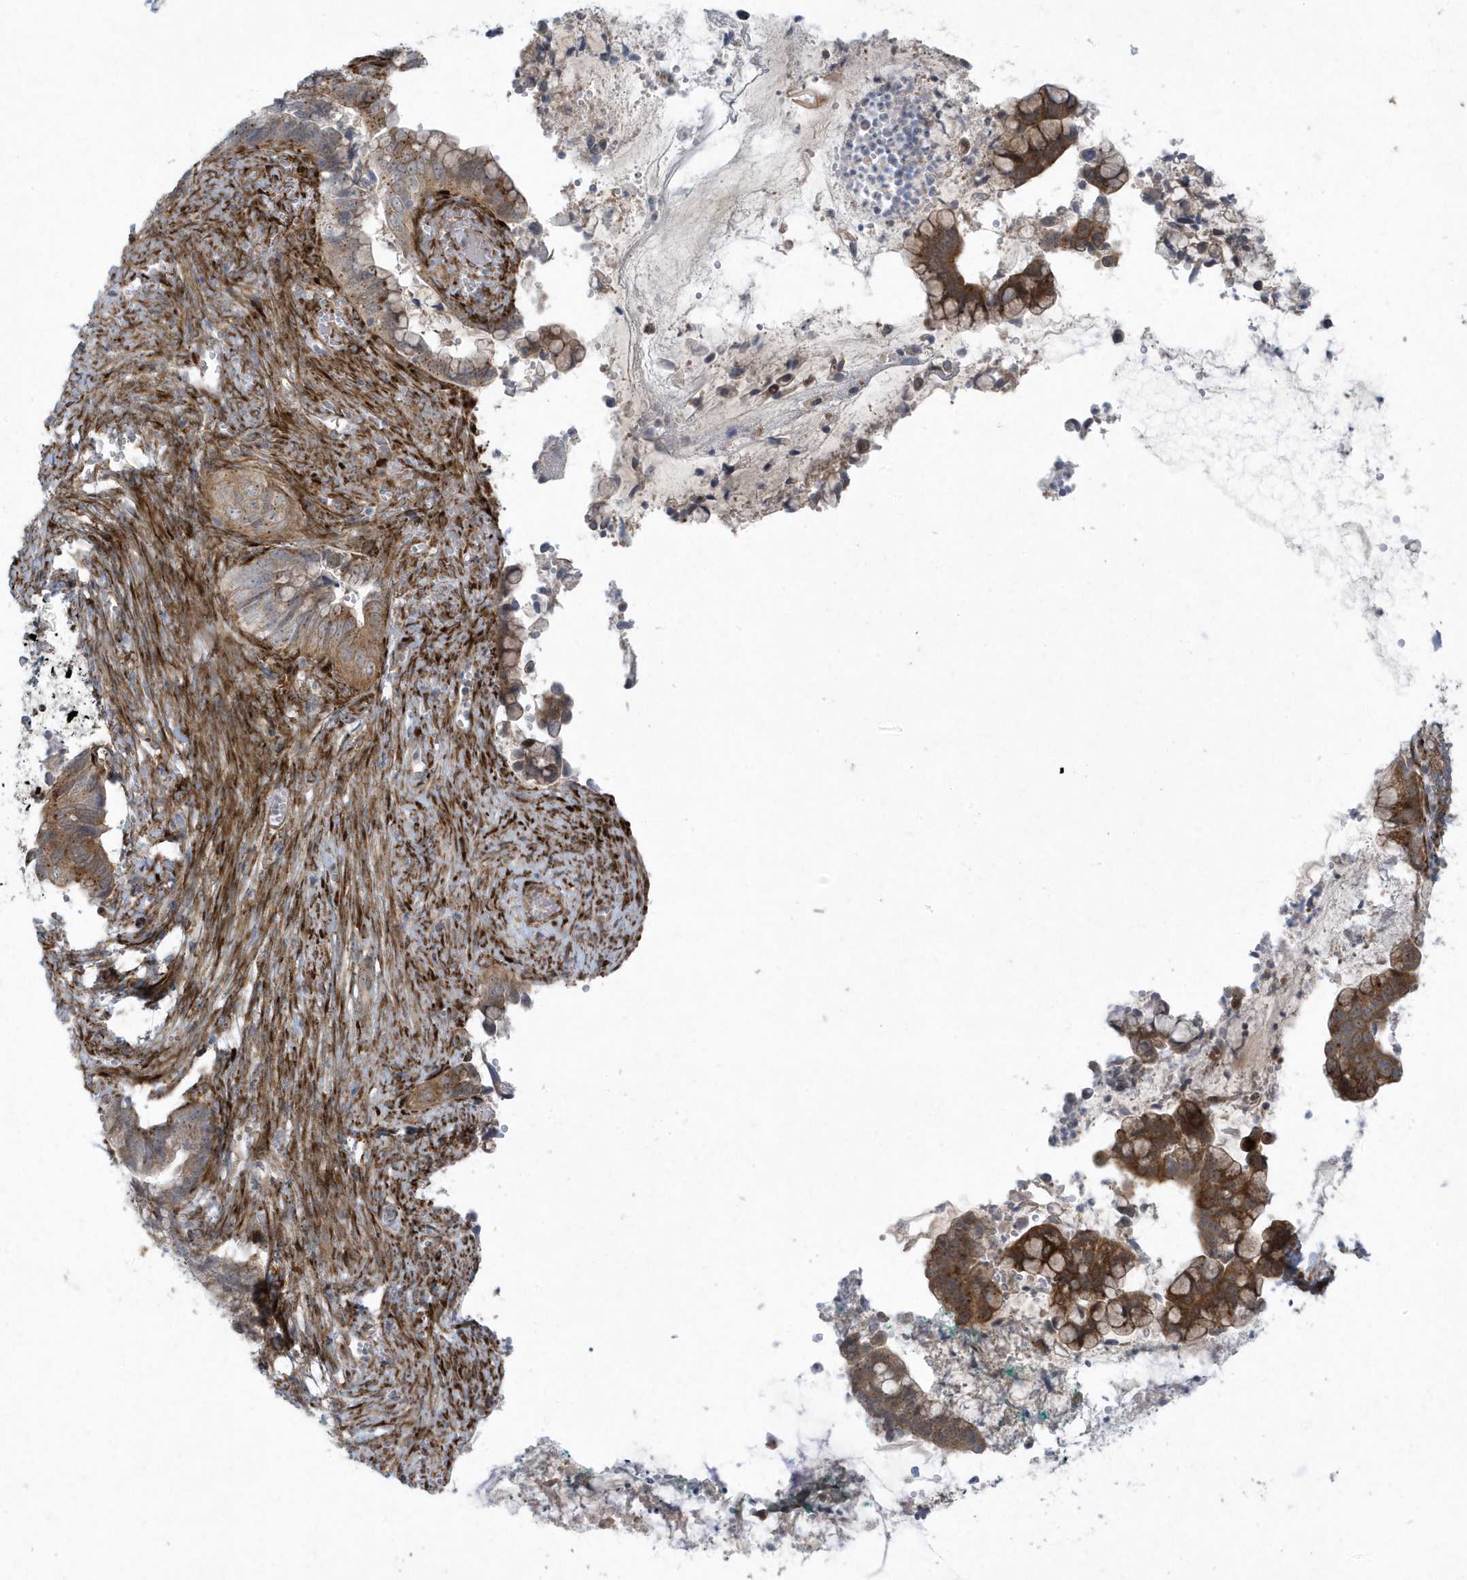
{"staining": {"intensity": "moderate", "quantity": "25%-75%", "location": "cytoplasmic/membranous"}, "tissue": "cervical cancer", "cell_type": "Tumor cells", "image_type": "cancer", "snomed": [{"axis": "morphology", "description": "Adenocarcinoma, NOS"}, {"axis": "topography", "description": "Cervix"}], "caption": "Protein analysis of cervical cancer tissue shows moderate cytoplasmic/membranous staining in about 25%-75% of tumor cells.", "gene": "FAM98A", "patient": {"sex": "female", "age": 44}}